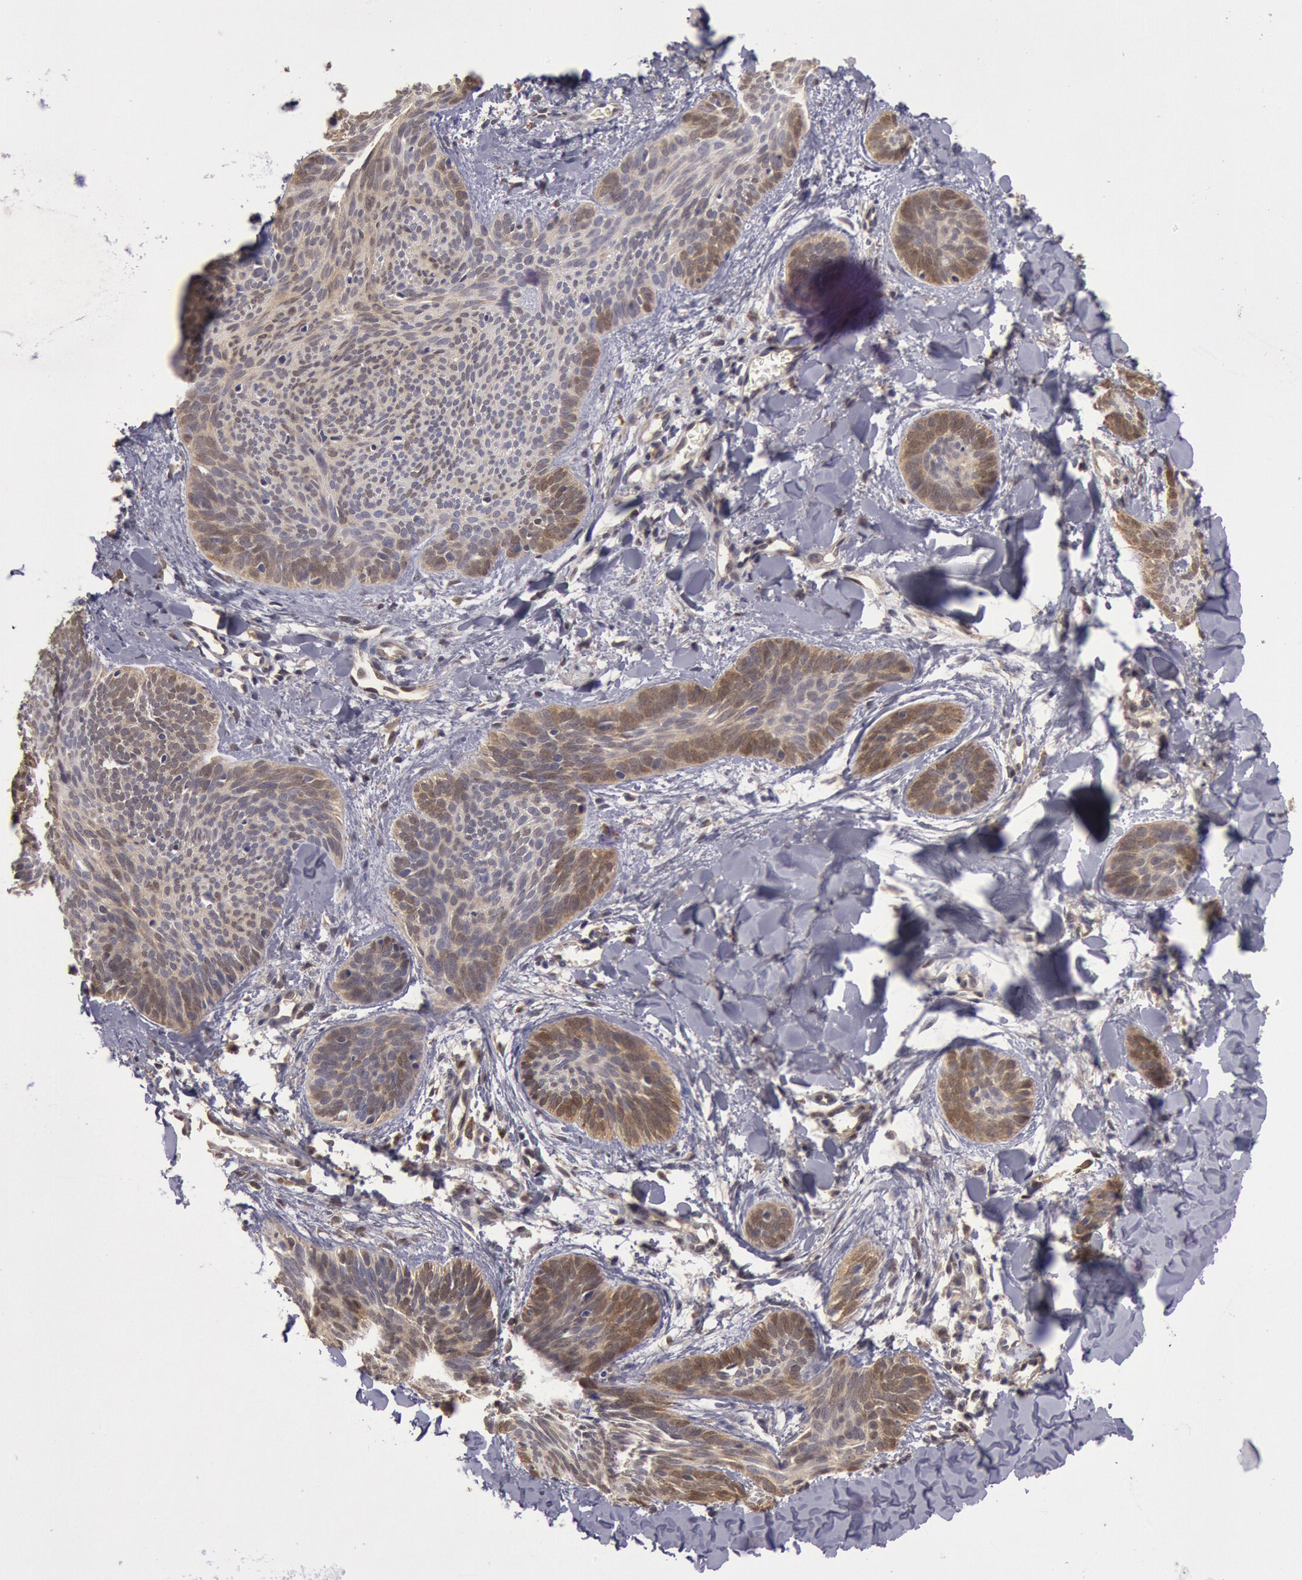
{"staining": {"intensity": "weak", "quantity": "<25%", "location": "cytoplasmic/membranous"}, "tissue": "skin cancer", "cell_type": "Tumor cells", "image_type": "cancer", "snomed": [{"axis": "morphology", "description": "Basal cell carcinoma"}, {"axis": "topography", "description": "Skin"}], "caption": "Immunohistochemical staining of skin cancer (basal cell carcinoma) exhibits no significant staining in tumor cells.", "gene": "MPST", "patient": {"sex": "female", "age": 81}}